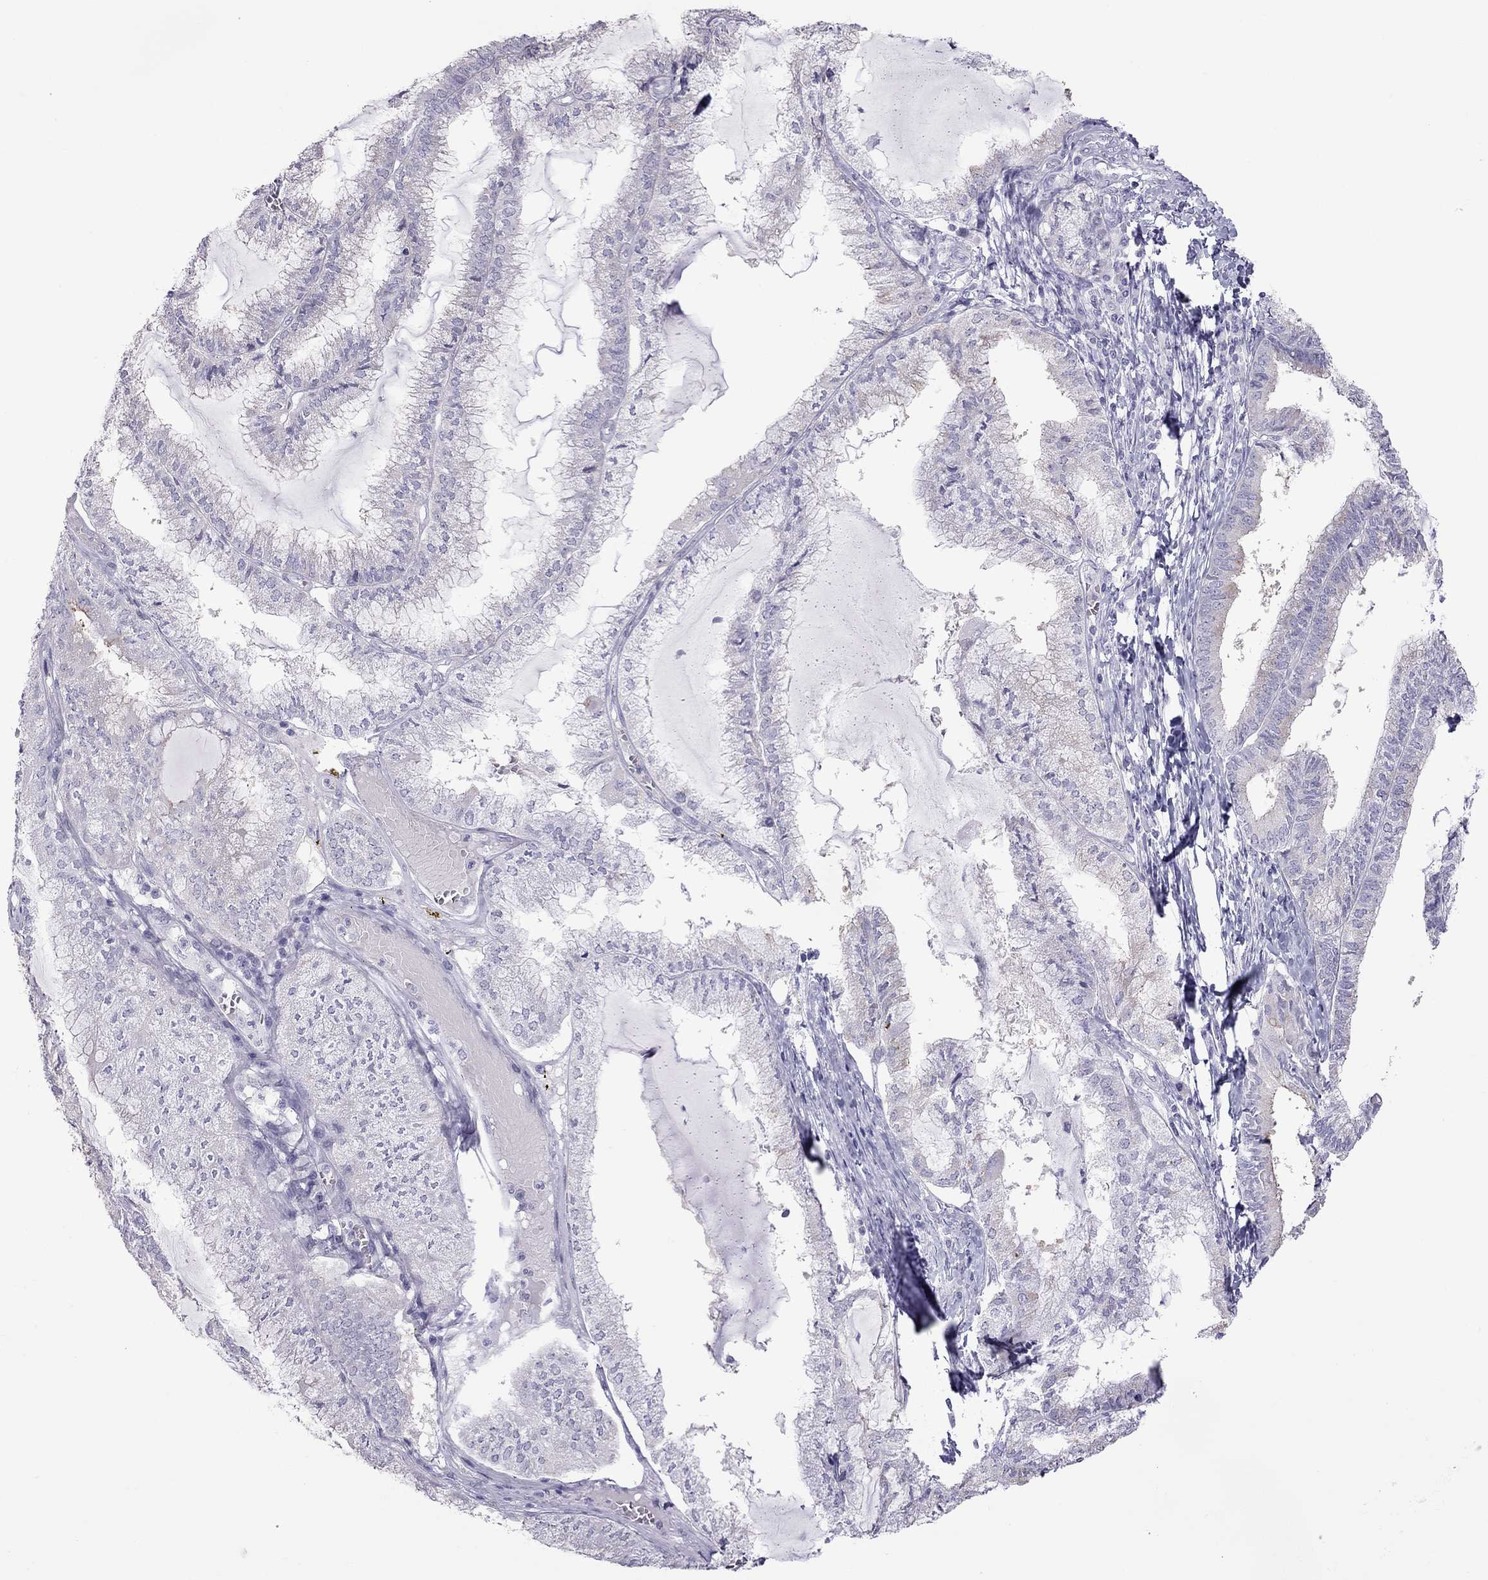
{"staining": {"intensity": "weak", "quantity": "<25%", "location": "cytoplasmic/membranous"}, "tissue": "endometrial cancer", "cell_type": "Tumor cells", "image_type": "cancer", "snomed": [{"axis": "morphology", "description": "Carcinoma, NOS"}, {"axis": "topography", "description": "Endometrium"}], "caption": "Tumor cells show no significant staining in endometrial cancer.", "gene": "TEX14", "patient": {"sex": "female", "age": 62}}